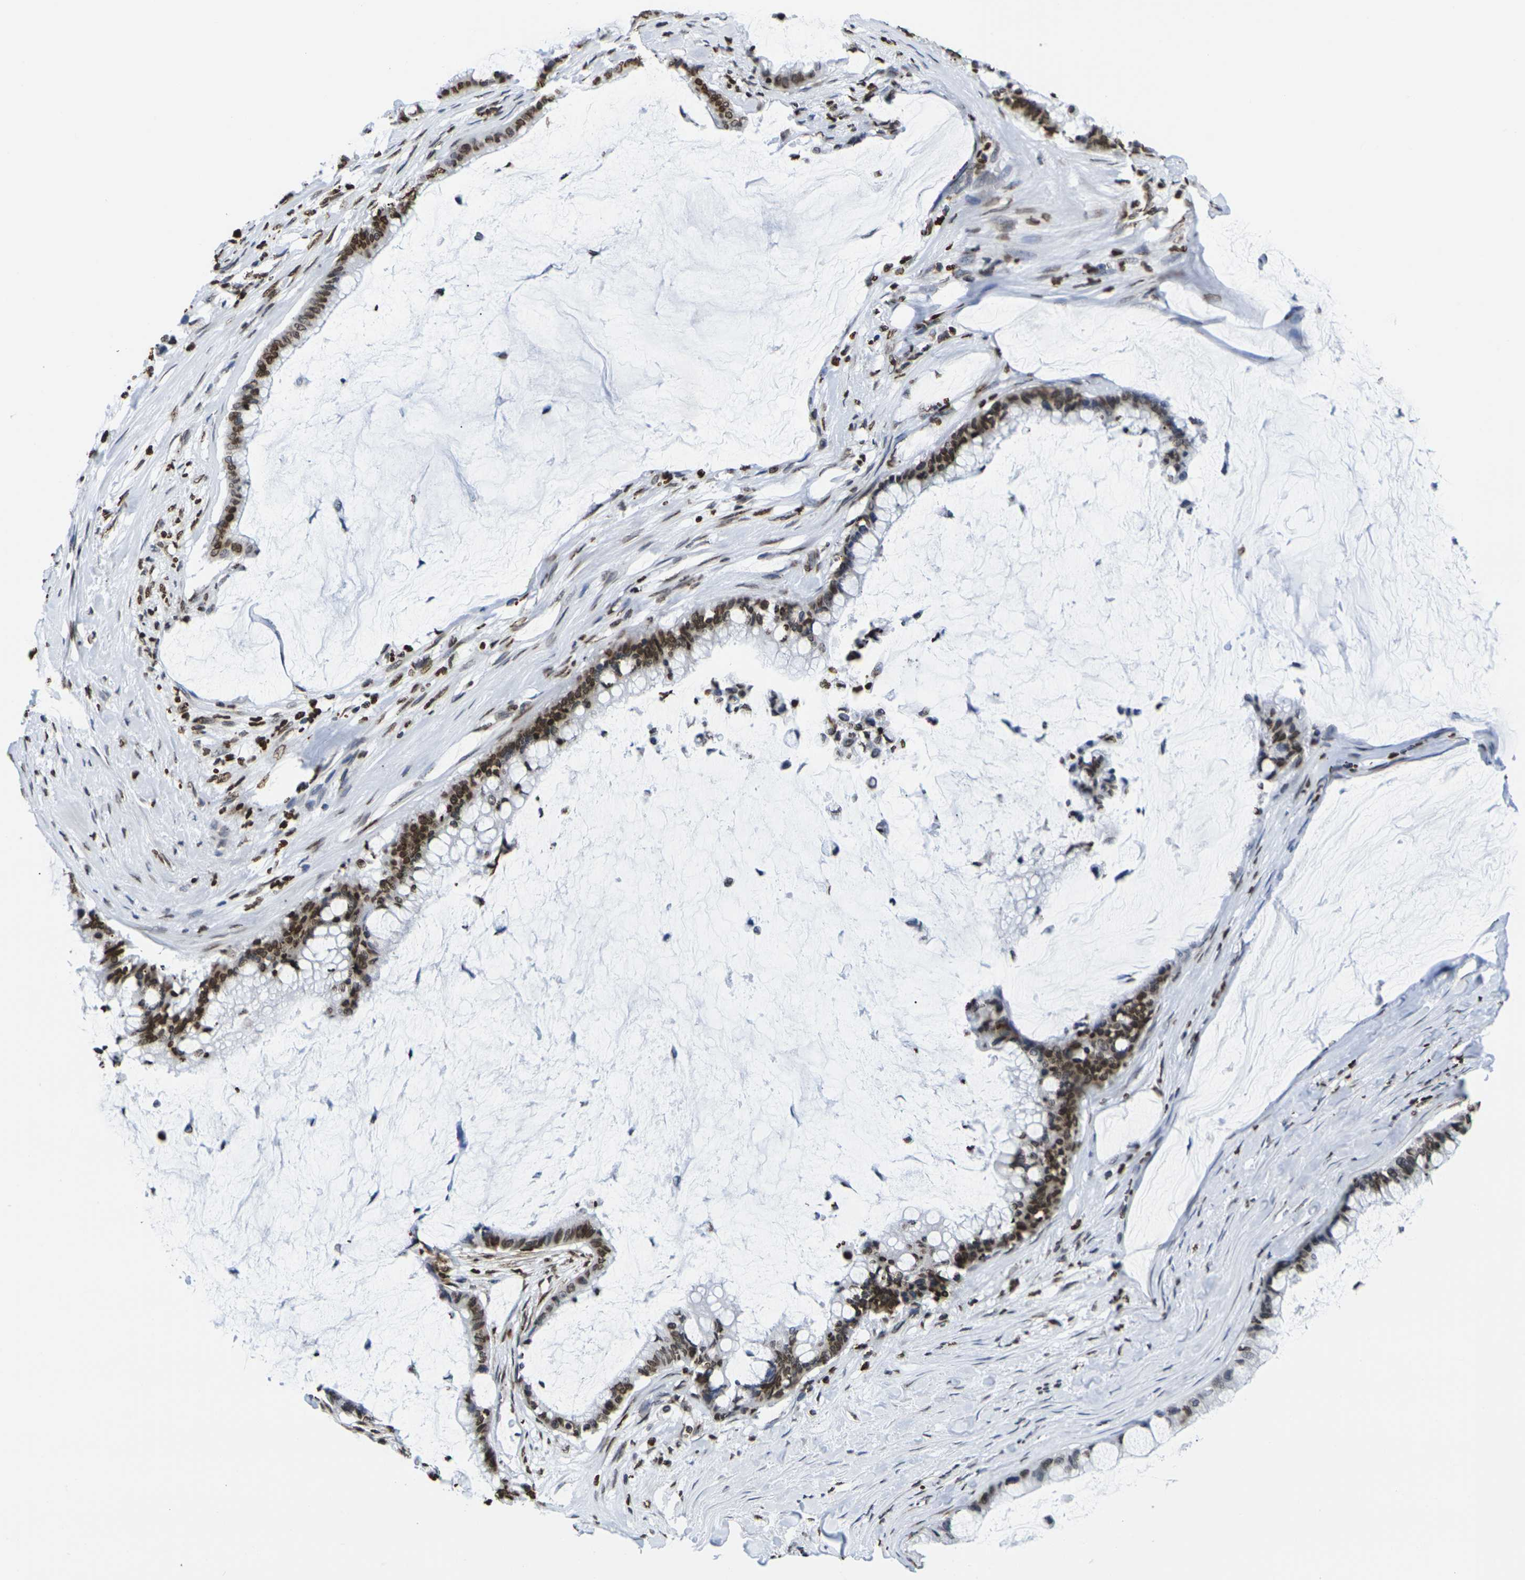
{"staining": {"intensity": "strong", "quantity": ">75%", "location": "cytoplasmic/membranous,nuclear"}, "tissue": "pancreatic cancer", "cell_type": "Tumor cells", "image_type": "cancer", "snomed": [{"axis": "morphology", "description": "Adenocarcinoma, NOS"}, {"axis": "topography", "description": "Pancreas"}], "caption": "The image shows a brown stain indicating the presence of a protein in the cytoplasmic/membranous and nuclear of tumor cells in pancreatic cancer (adenocarcinoma).", "gene": "H2AC21", "patient": {"sex": "male", "age": 41}}